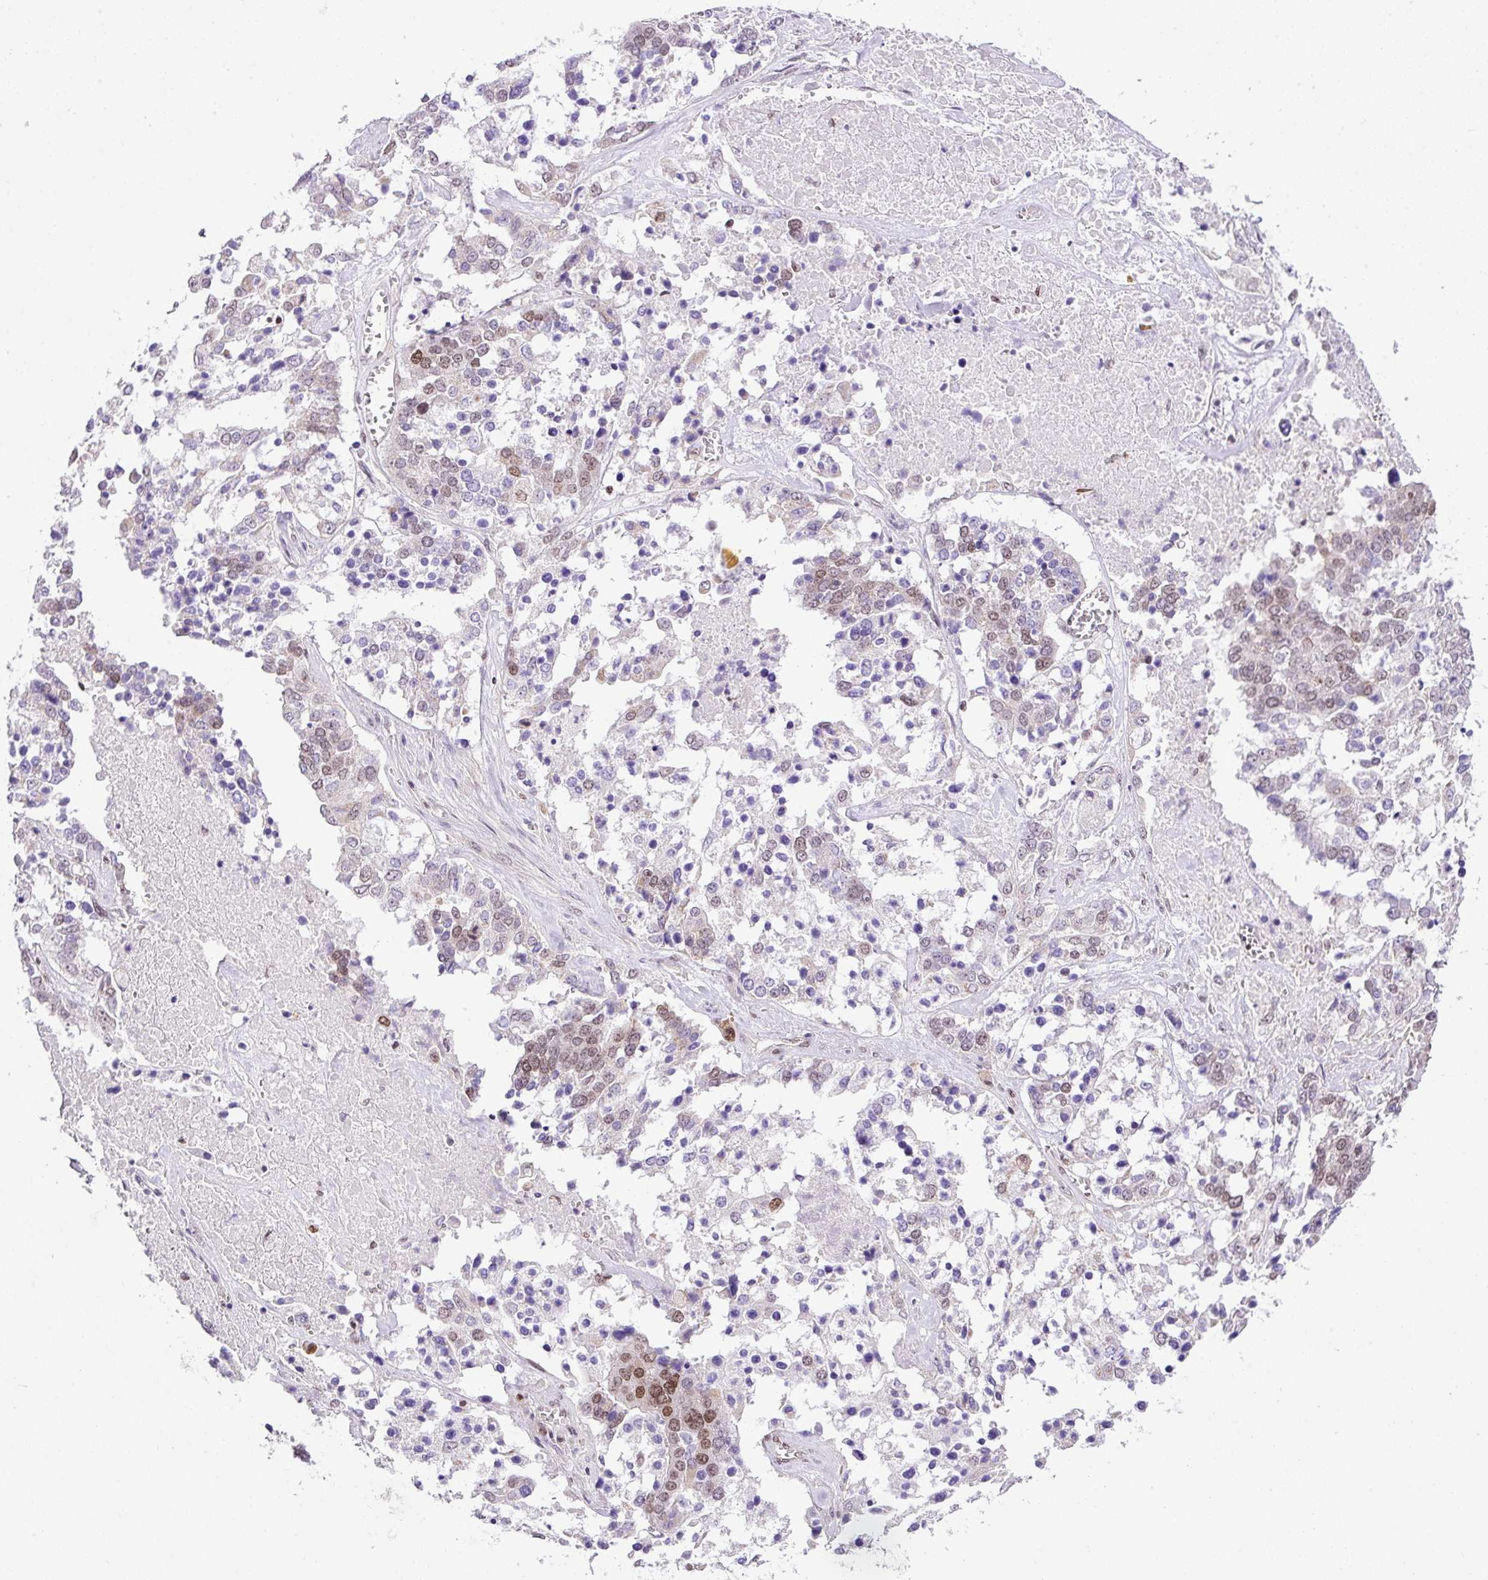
{"staining": {"intensity": "moderate", "quantity": "<25%", "location": "nuclear"}, "tissue": "ovarian cancer", "cell_type": "Tumor cells", "image_type": "cancer", "snomed": [{"axis": "morphology", "description": "Cystadenocarcinoma, serous, NOS"}, {"axis": "topography", "description": "Ovary"}], "caption": "Ovarian cancer stained with DAB immunohistochemistry (IHC) shows low levels of moderate nuclear expression in approximately <25% of tumor cells. The staining was performed using DAB (3,3'-diaminobenzidine) to visualize the protein expression in brown, while the nuclei were stained in blue with hematoxylin (Magnification: 20x).", "gene": "CCDC137", "patient": {"sex": "female", "age": 44}}